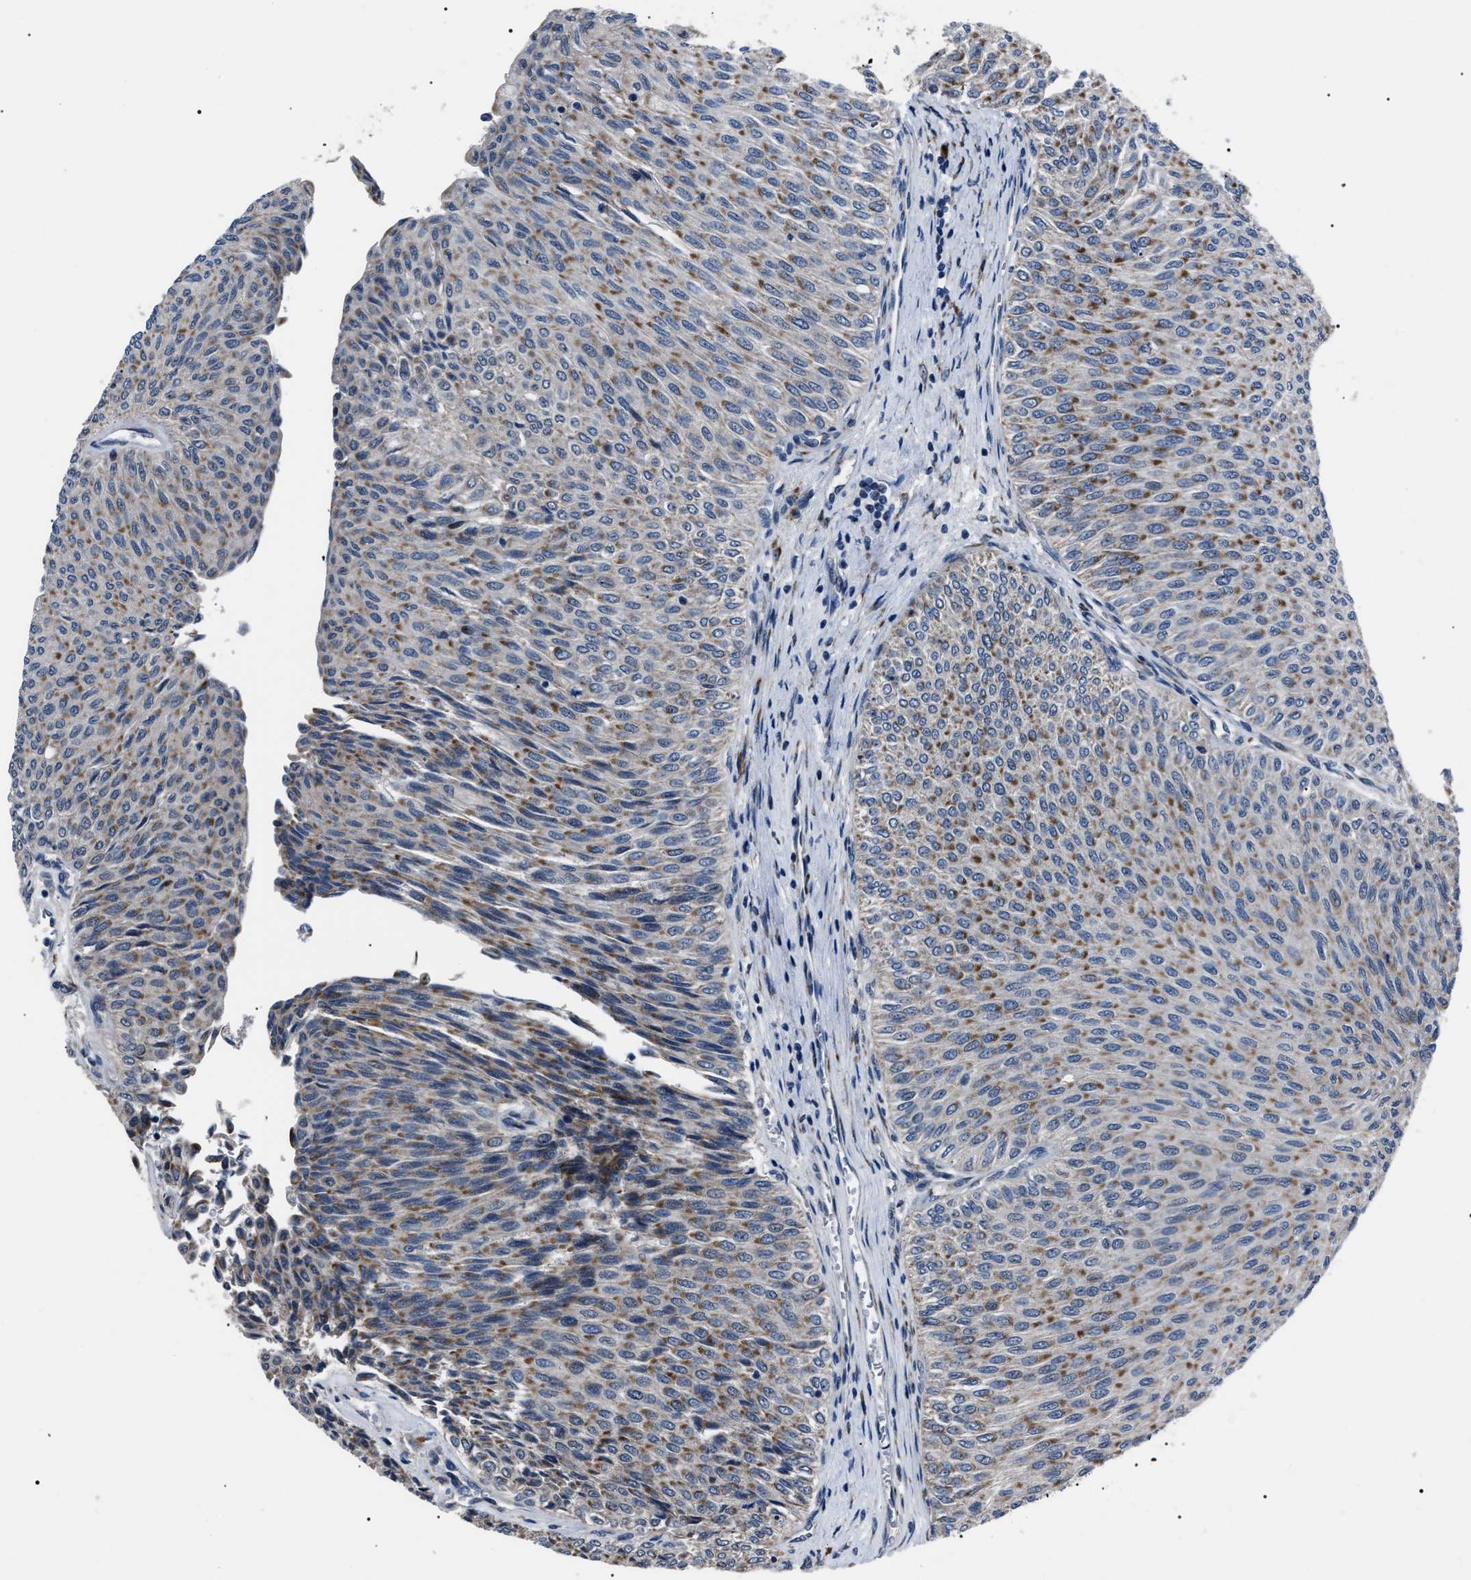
{"staining": {"intensity": "moderate", "quantity": ">75%", "location": "cytoplasmic/membranous"}, "tissue": "urothelial cancer", "cell_type": "Tumor cells", "image_type": "cancer", "snomed": [{"axis": "morphology", "description": "Urothelial carcinoma, Low grade"}, {"axis": "topography", "description": "Urinary bladder"}], "caption": "Protein staining shows moderate cytoplasmic/membranous staining in approximately >75% of tumor cells in urothelial carcinoma (low-grade).", "gene": "LRRC14", "patient": {"sex": "male", "age": 78}}